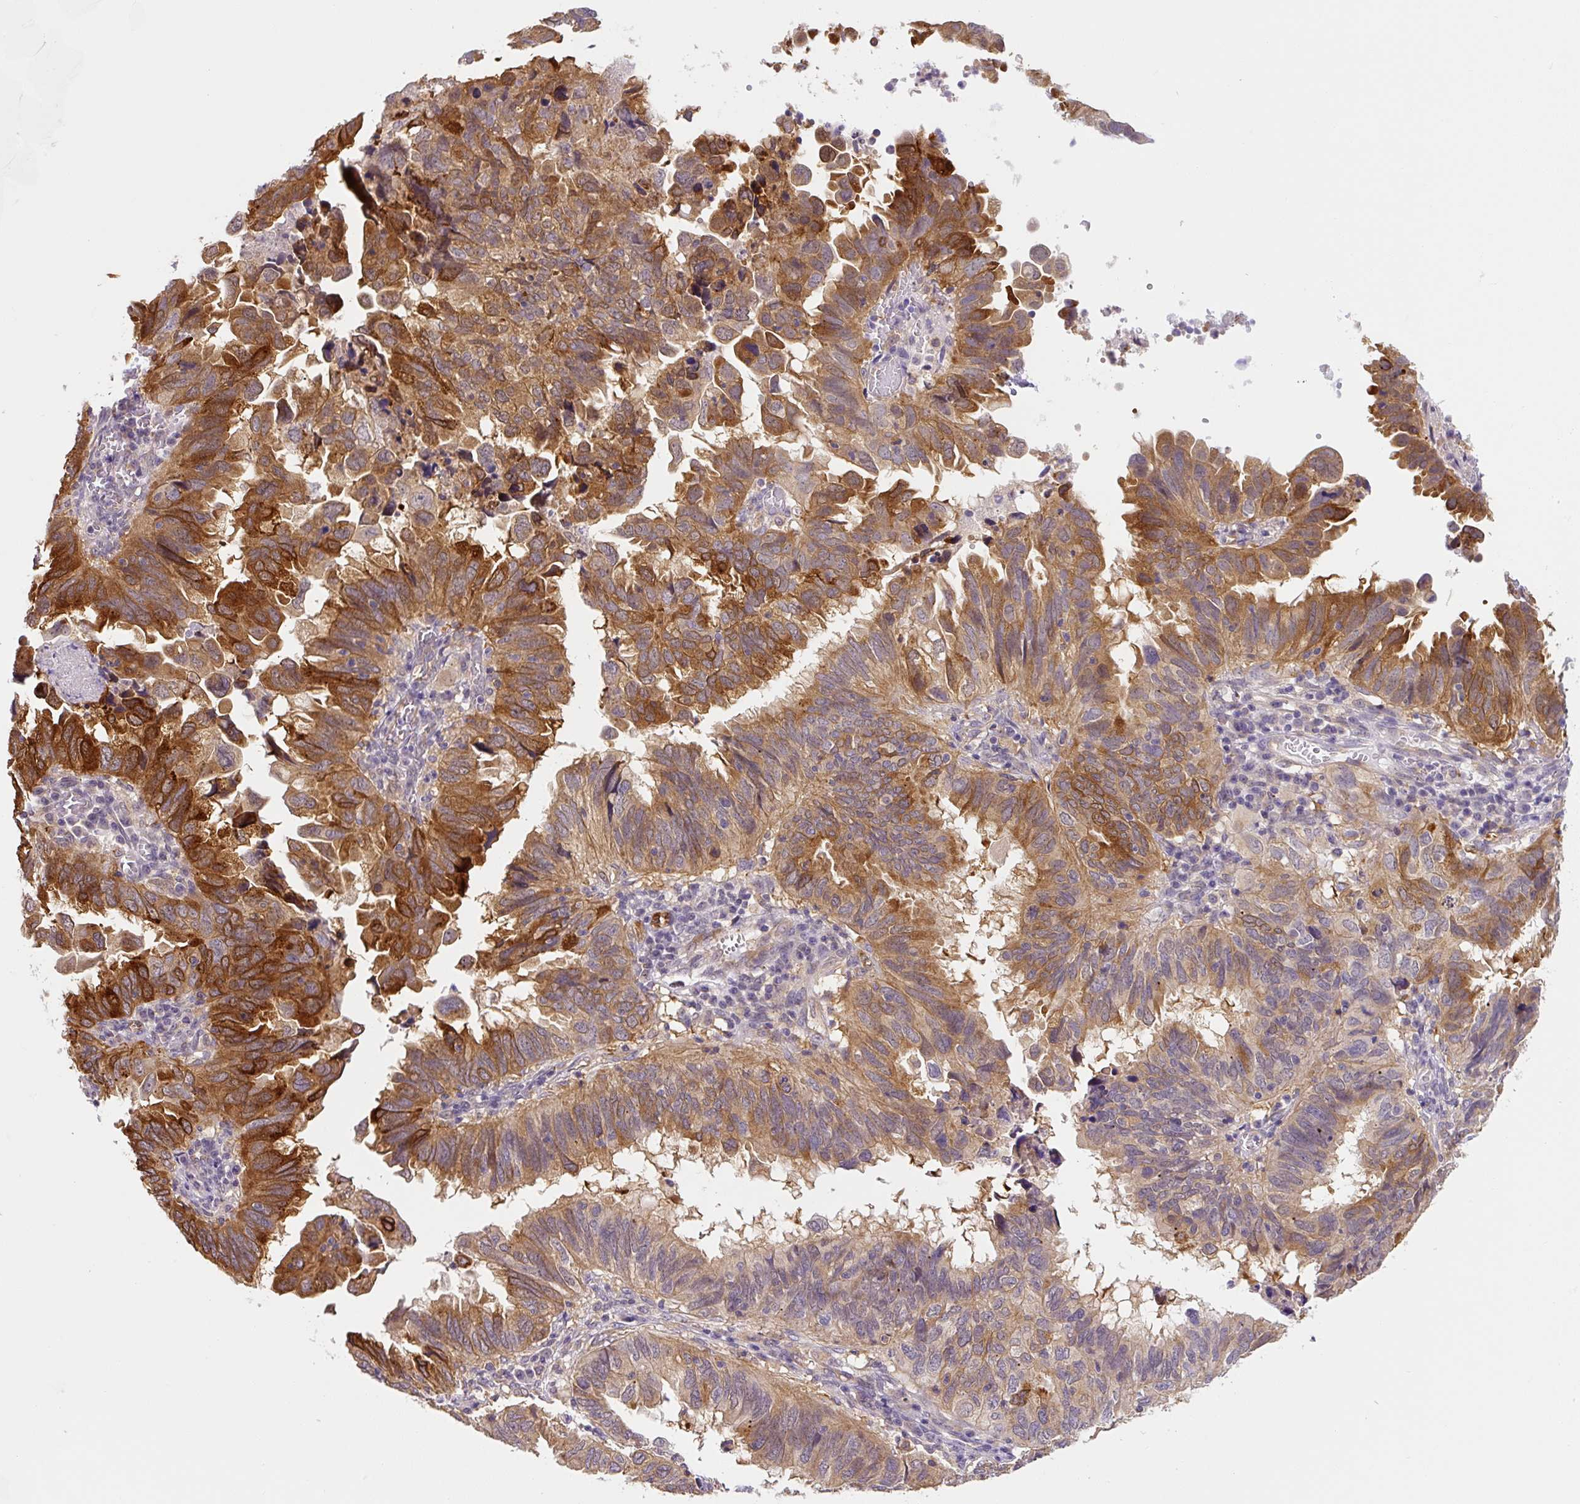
{"staining": {"intensity": "strong", "quantity": ">75%", "location": "cytoplasmic/membranous"}, "tissue": "endometrial cancer", "cell_type": "Tumor cells", "image_type": "cancer", "snomed": [{"axis": "morphology", "description": "Adenocarcinoma, NOS"}, {"axis": "topography", "description": "Uterus"}], "caption": "The photomicrograph displays staining of adenocarcinoma (endometrial), revealing strong cytoplasmic/membranous protein staining (brown color) within tumor cells.", "gene": "PLA2G4A", "patient": {"sex": "female", "age": 77}}